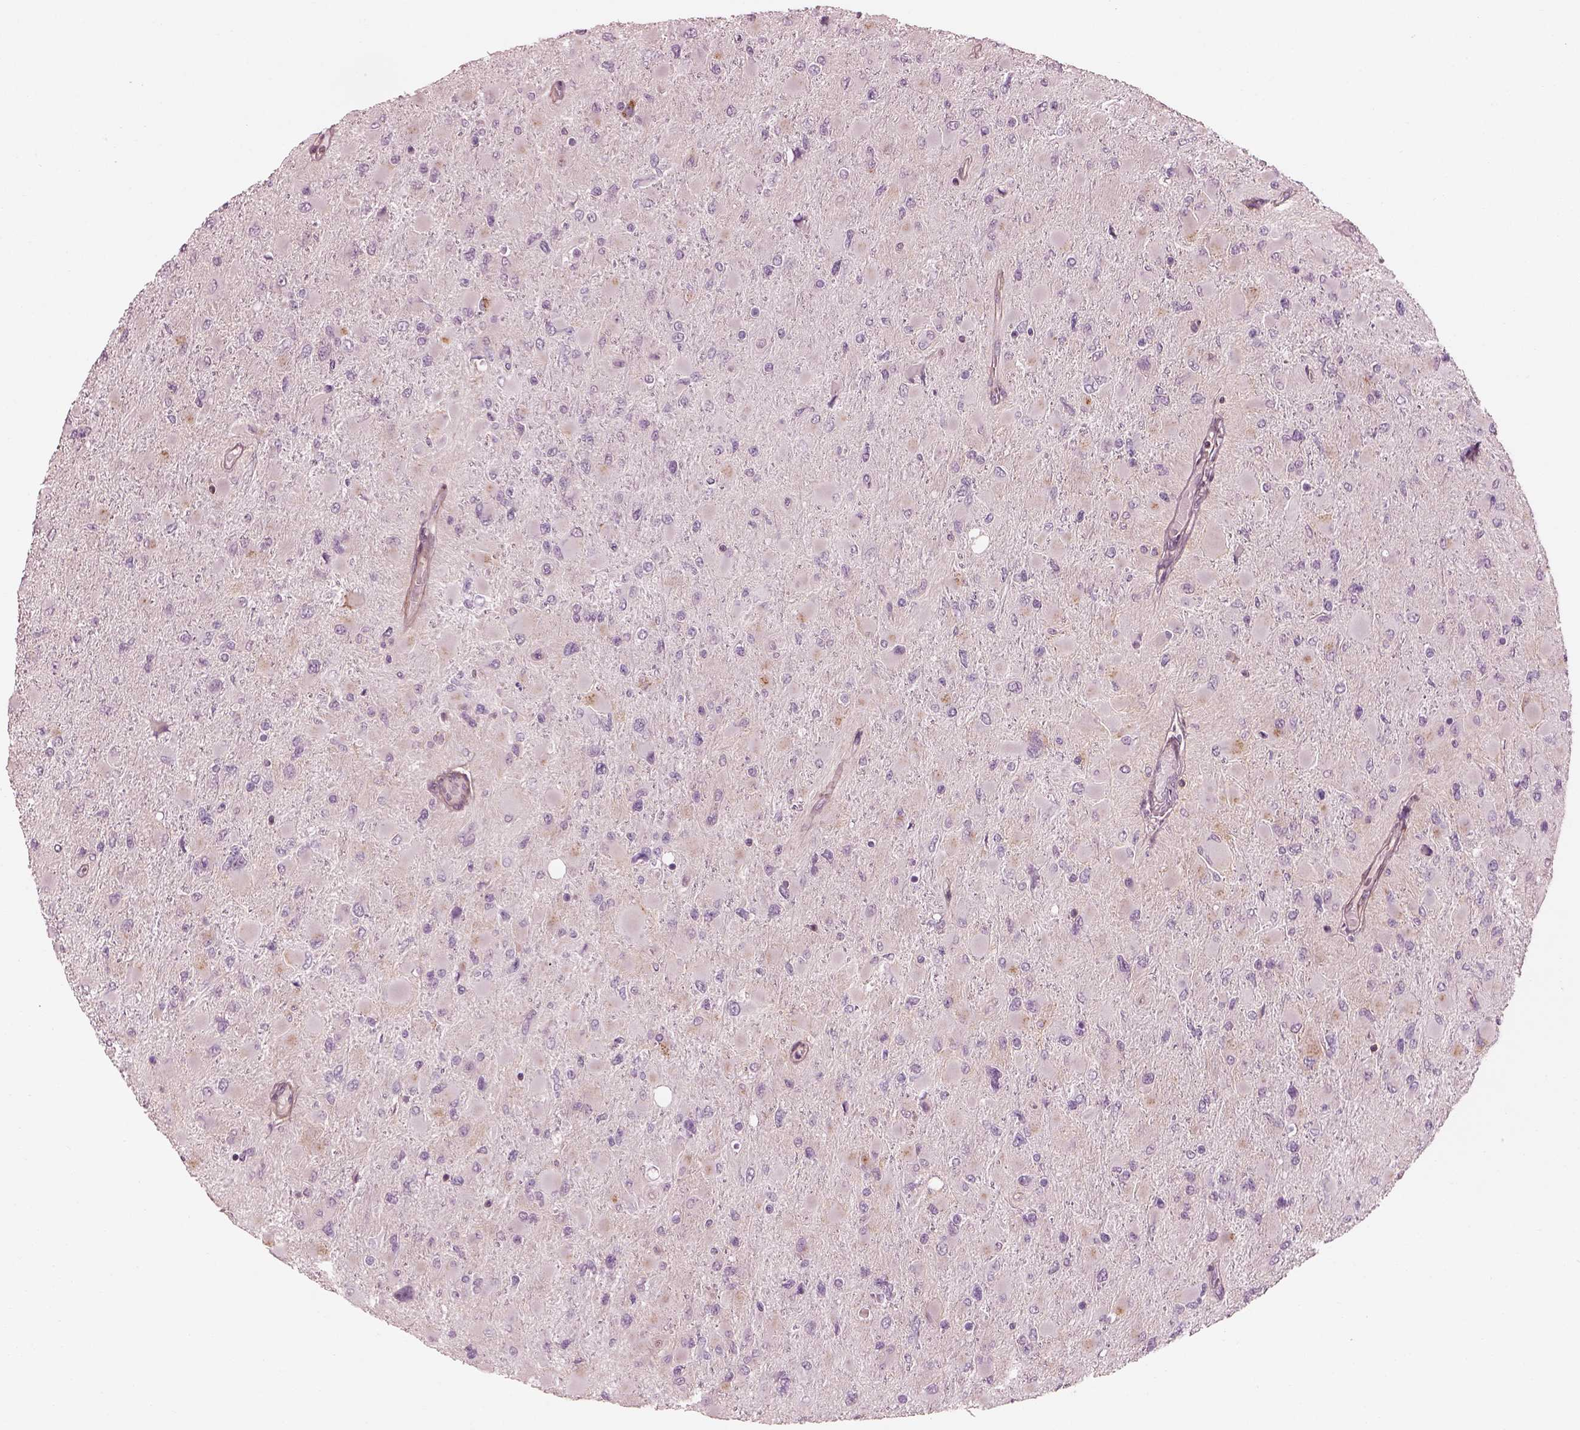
{"staining": {"intensity": "negative", "quantity": "none", "location": "none"}, "tissue": "glioma", "cell_type": "Tumor cells", "image_type": "cancer", "snomed": [{"axis": "morphology", "description": "Glioma, malignant, High grade"}, {"axis": "topography", "description": "Cerebral cortex"}], "caption": "Immunohistochemistry (IHC) micrograph of neoplastic tissue: human high-grade glioma (malignant) stained with DAB exhibits no significant protein staining in tumor cells.", "gene": "ELAPOR1", "patient": {"sex": "female", "age": 36}}